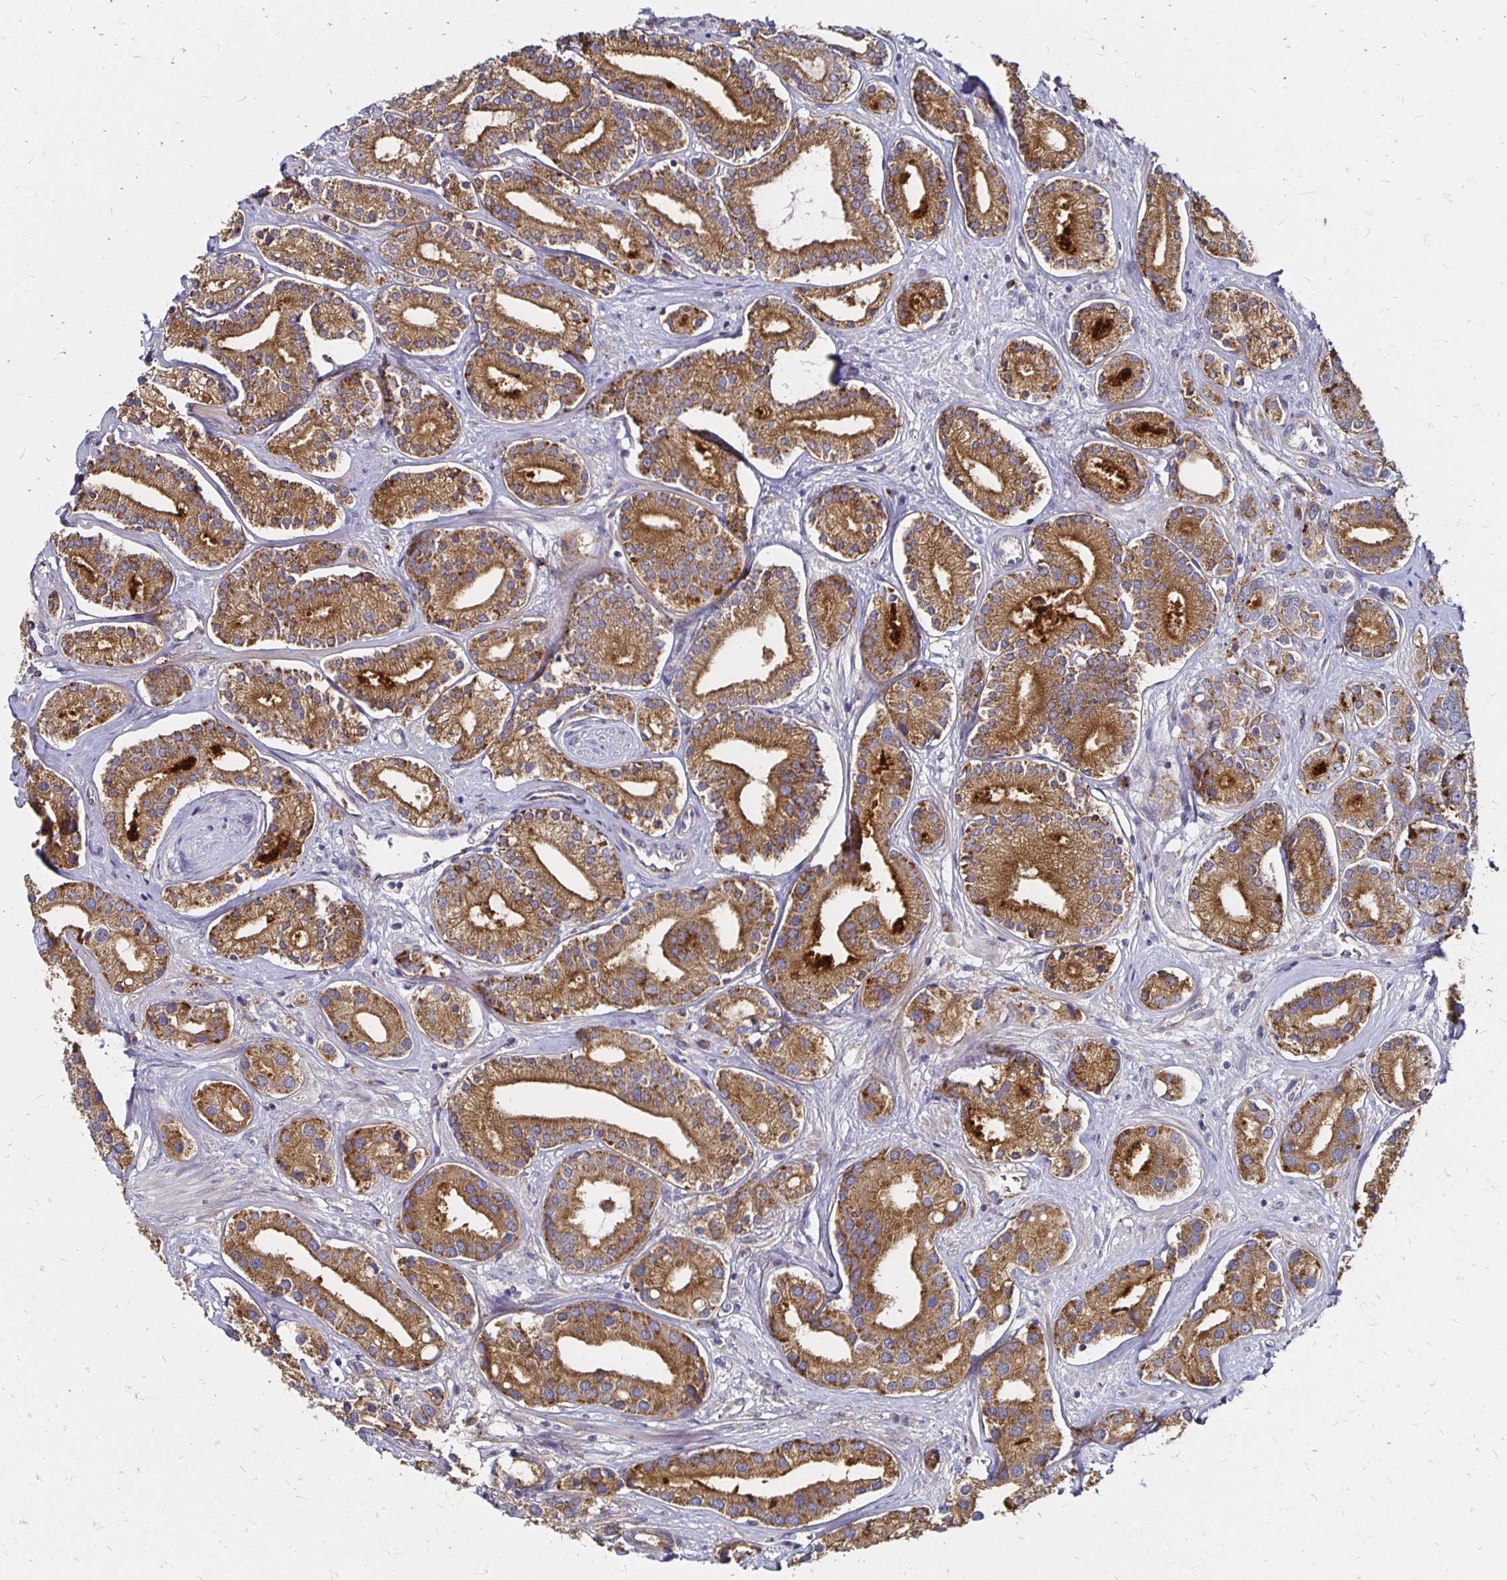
{"staining": {"intensity": "moderate", "quantity": ">75%", "location": "cytoplasmic/membranous"}, "tissue": "prostate cancer", "cell_type": "Tumor cells", "image_type": "cancer", "snomed": [{"axis": "morphology", "description": "Adenocarcinoma, High grade"}, {"axis": "topography", "description": "Prostate"}], "caption": "Immunohistochemical staining of high-grade adenocarcinoma (prostate) displays medium levels of moderate cytoplasmic/membranous expression in approximately >75% of tumor cells.", "gene": "NCSTN", "patient": {"sex": "male", "age": 58}}